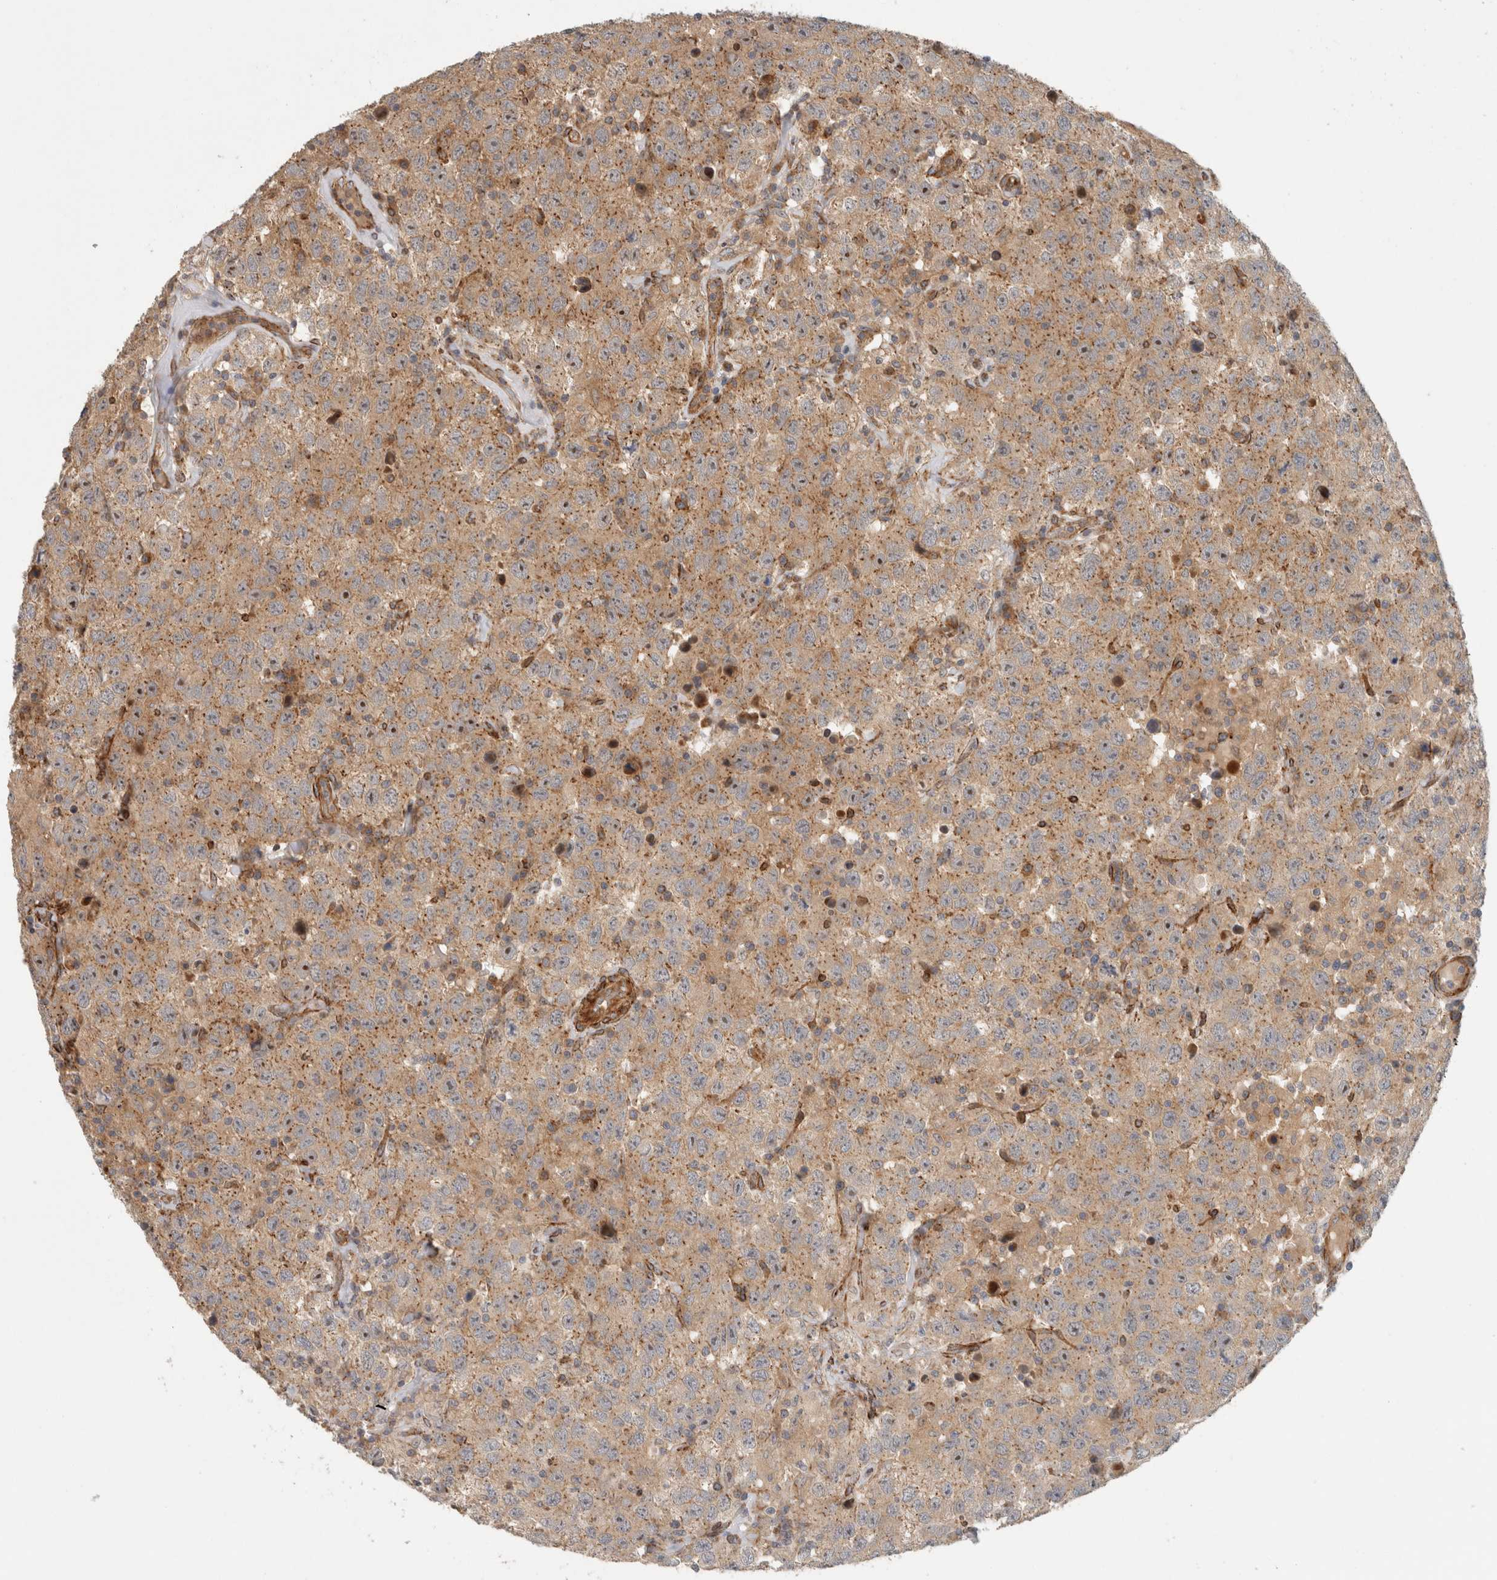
{"staining": {"intensity": "moderate", "quantity": ">75%", "location": "cytoplasmic/membranous"}, "tissue": "testis cancer", "cell_type": "Tumor cells", "image_type": "cancer", "snomed": [{"axis": "morphology", "description": "Seminoma, NOS"}, {"axis": "topography", "description": "Testis"}], "caption": "A photomicrograph of seminoma (testis) stained for a protein displays moderate cytoplasmic/membranous brown staining in tumor cells.", "gene": "SIPA1L2", "patient": {"sex": "male", "age": 41}}